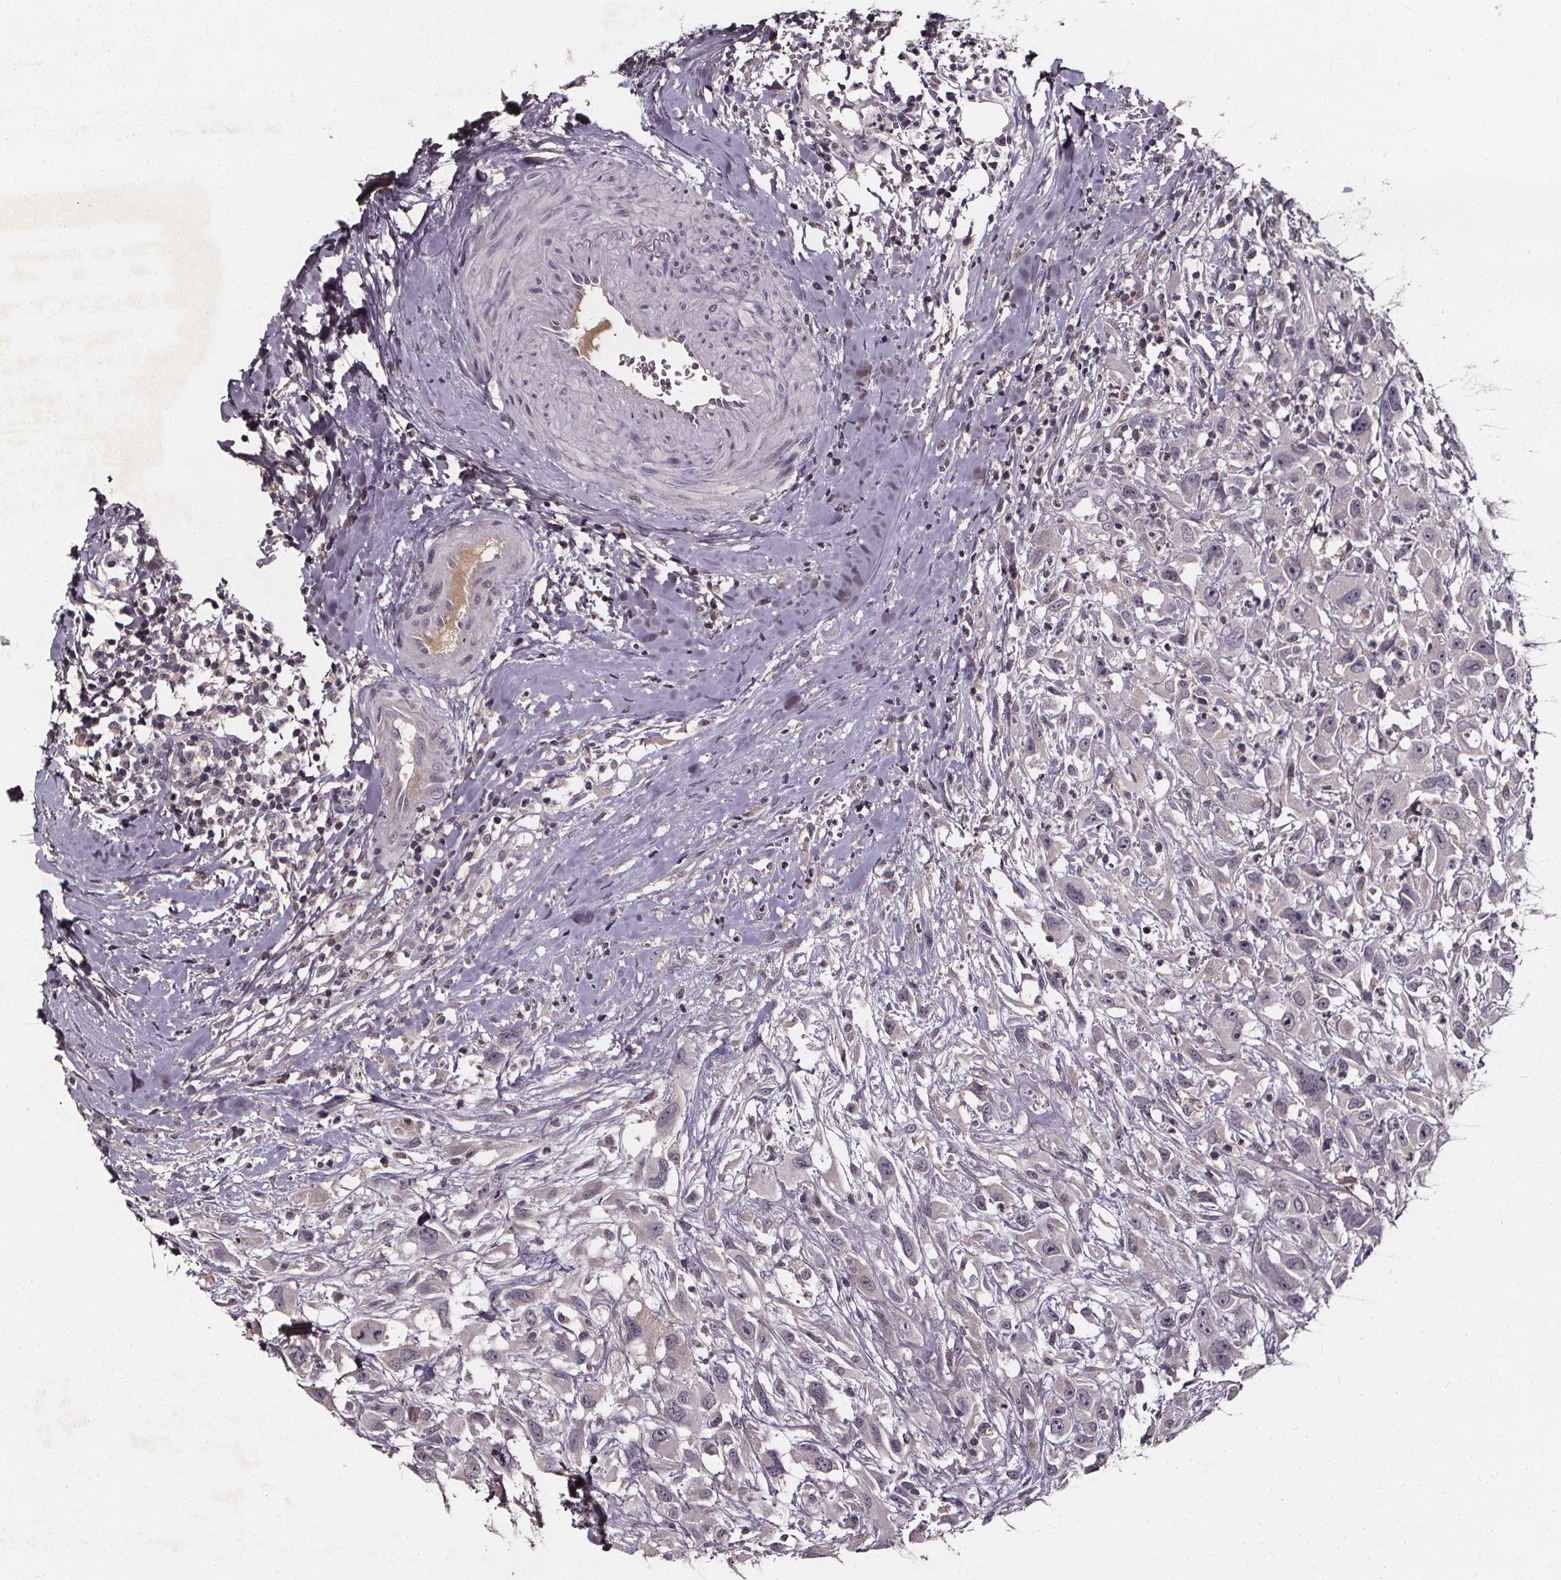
{"staining": {"intensity": "negative", "quantity": "none", "location": "none"}, "tissue": "head and neck cancer", "cell_type": "Tumor cells", "image_type": "cancer", "snomed": [{"axis": "morphology", "description": "Squamous cell carcinoma, NOS"}, {"axis": "morphology", "description": "Squamous cell carcinoma, metastatic, NOS"}, {"axis": "topography", "description": "Oral tissue"}, {"axis": "topography", "description": "Head-Neck"}], "caption": "Tumor cells show no significant positivity in head and neck cancer.", "gene": "SPAG8", "patient": {"sex": "female", "age": 85}}